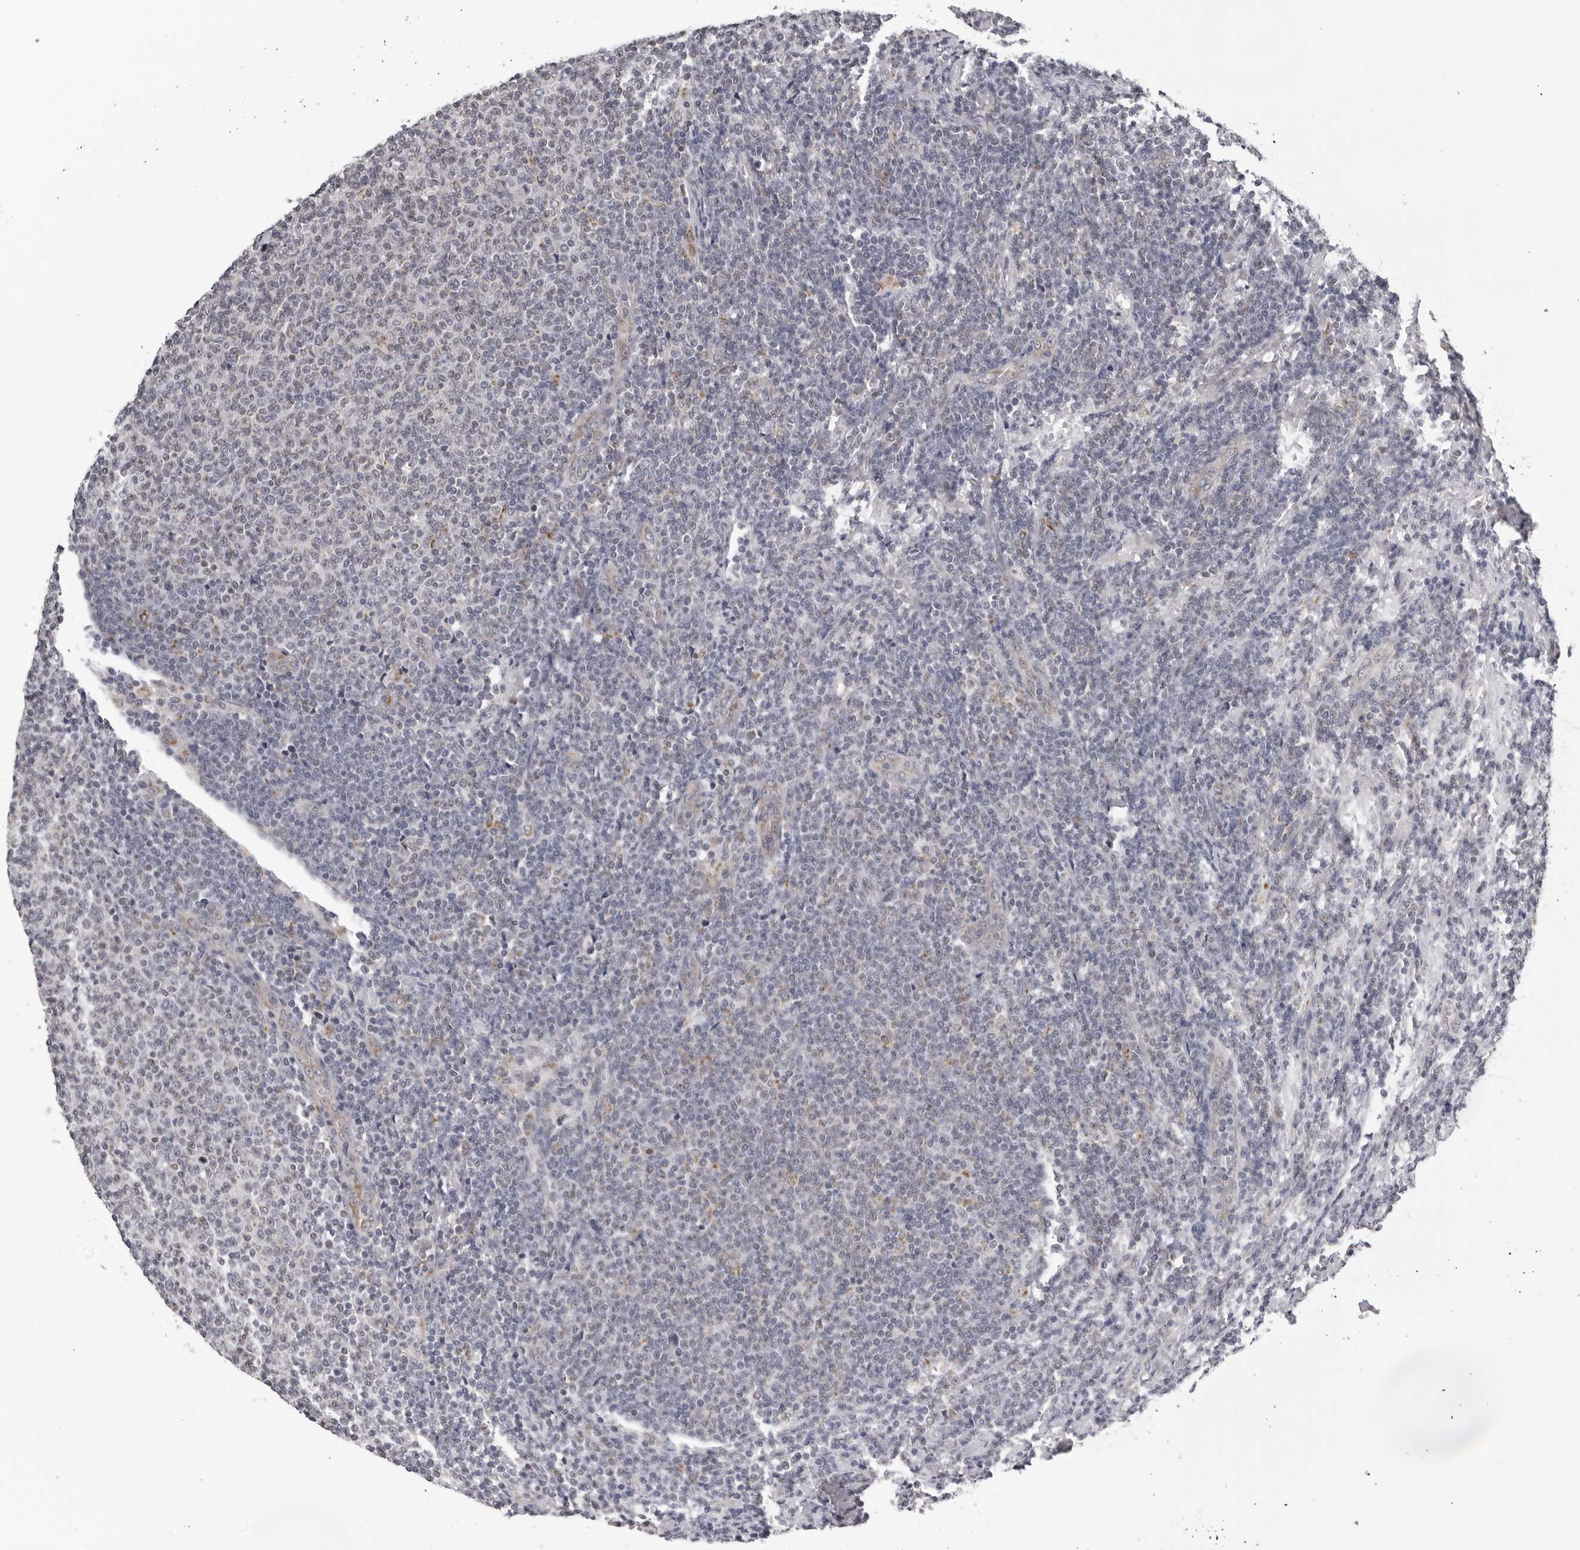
{"staining": {"intensity": "negative", "quantity": "none", "location": "none"}, "tissue": "lymphoma", "cell_type": "Tumor cells", "image_type": "cancer", "snomed": [{"axis": "morphology", "description": "Malignant lymphoma, non-Hodgkin's type, Low grade"}, {"axis": "topography", "description": "Lymph node"}], "caption": "This is a micrograph of IHC staining of low-grade malignant lymphoma, non-Hodgkin's type, which shows no positivity in tumor cells.", "gene": "CPT2", "patient": {"sex": "male", "age": 66}}